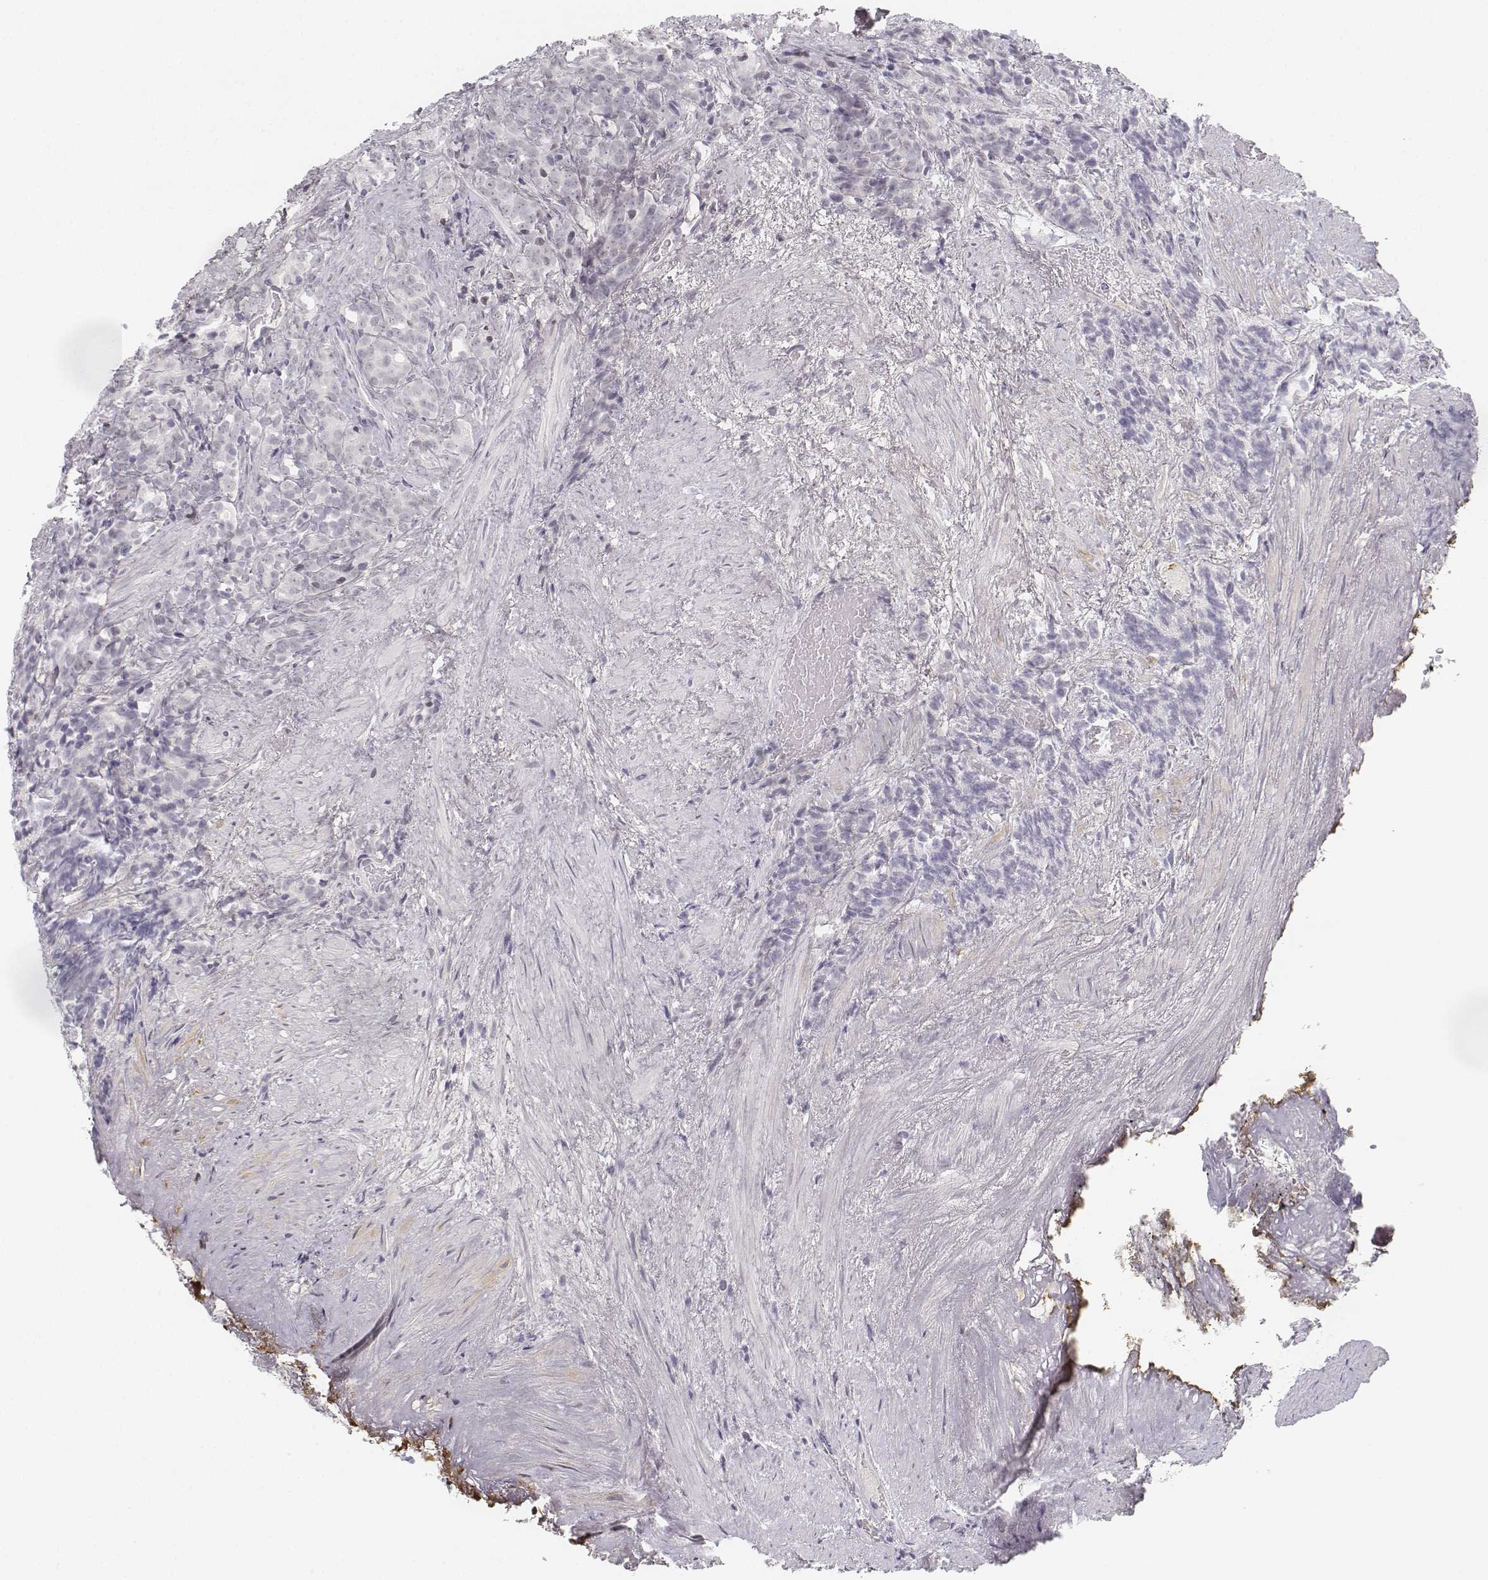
{"staining": {"intensity": "negative", "quantity": "none", "location": "none"}, "tissue": "prostate cancer", "cell_type": "Tumor cells", "image_type": "cancer", "snomed": [{"axis": "morphology", "description": "Adenocarcinoma, High grade"}, {"axis": "topography", "description": "Prostate"}], "caption": "Immunohistochemical staining of prostate cancer (high-grade adenocarcinoma) exhibits no significant staining in tumor cells. (DAB IHC, high magnification).", "gene": "KRT84", "patient": {"sex": "male", "age": 84}}